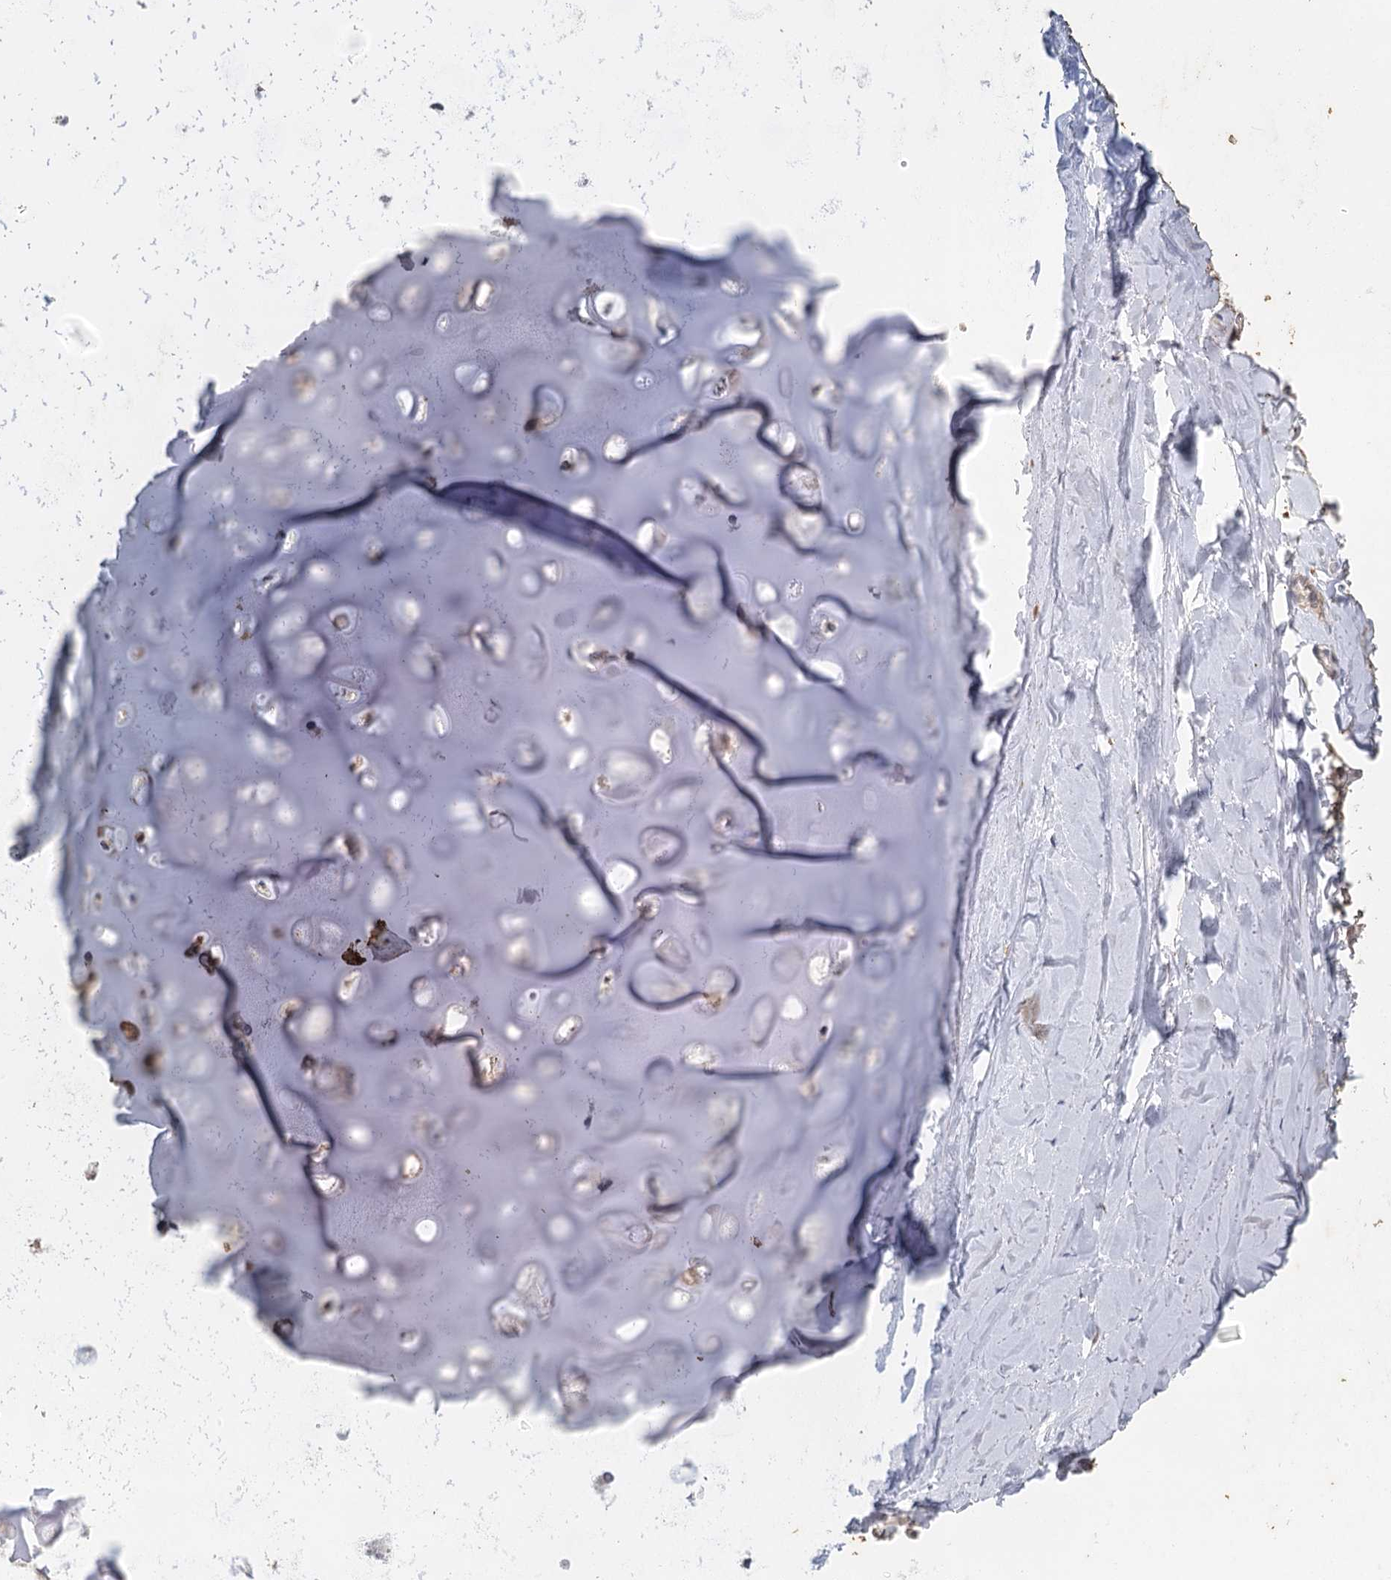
{"staining": {"intensity": "negative", "quantity": "none", "location": "none"}, "tissue": "adipose tissue", "cell_type": "Adipocytes", "image_type": "normal", "snomed": [{"axis": "morphology", "description": "Normal tissue, NOS"}, {"axis": "topography", "description": "Lymph node"}, {"axis": "topography", "description": "Bronchus"}], "caption": "Adipocytes are negative for protein expression in benign human adipose tissue. (DAB immunohistochemistry visualized using brightfield microscopy, high magnification).", "gene": "IL11RA", "patient": {"sex": "male", "age": 63}}